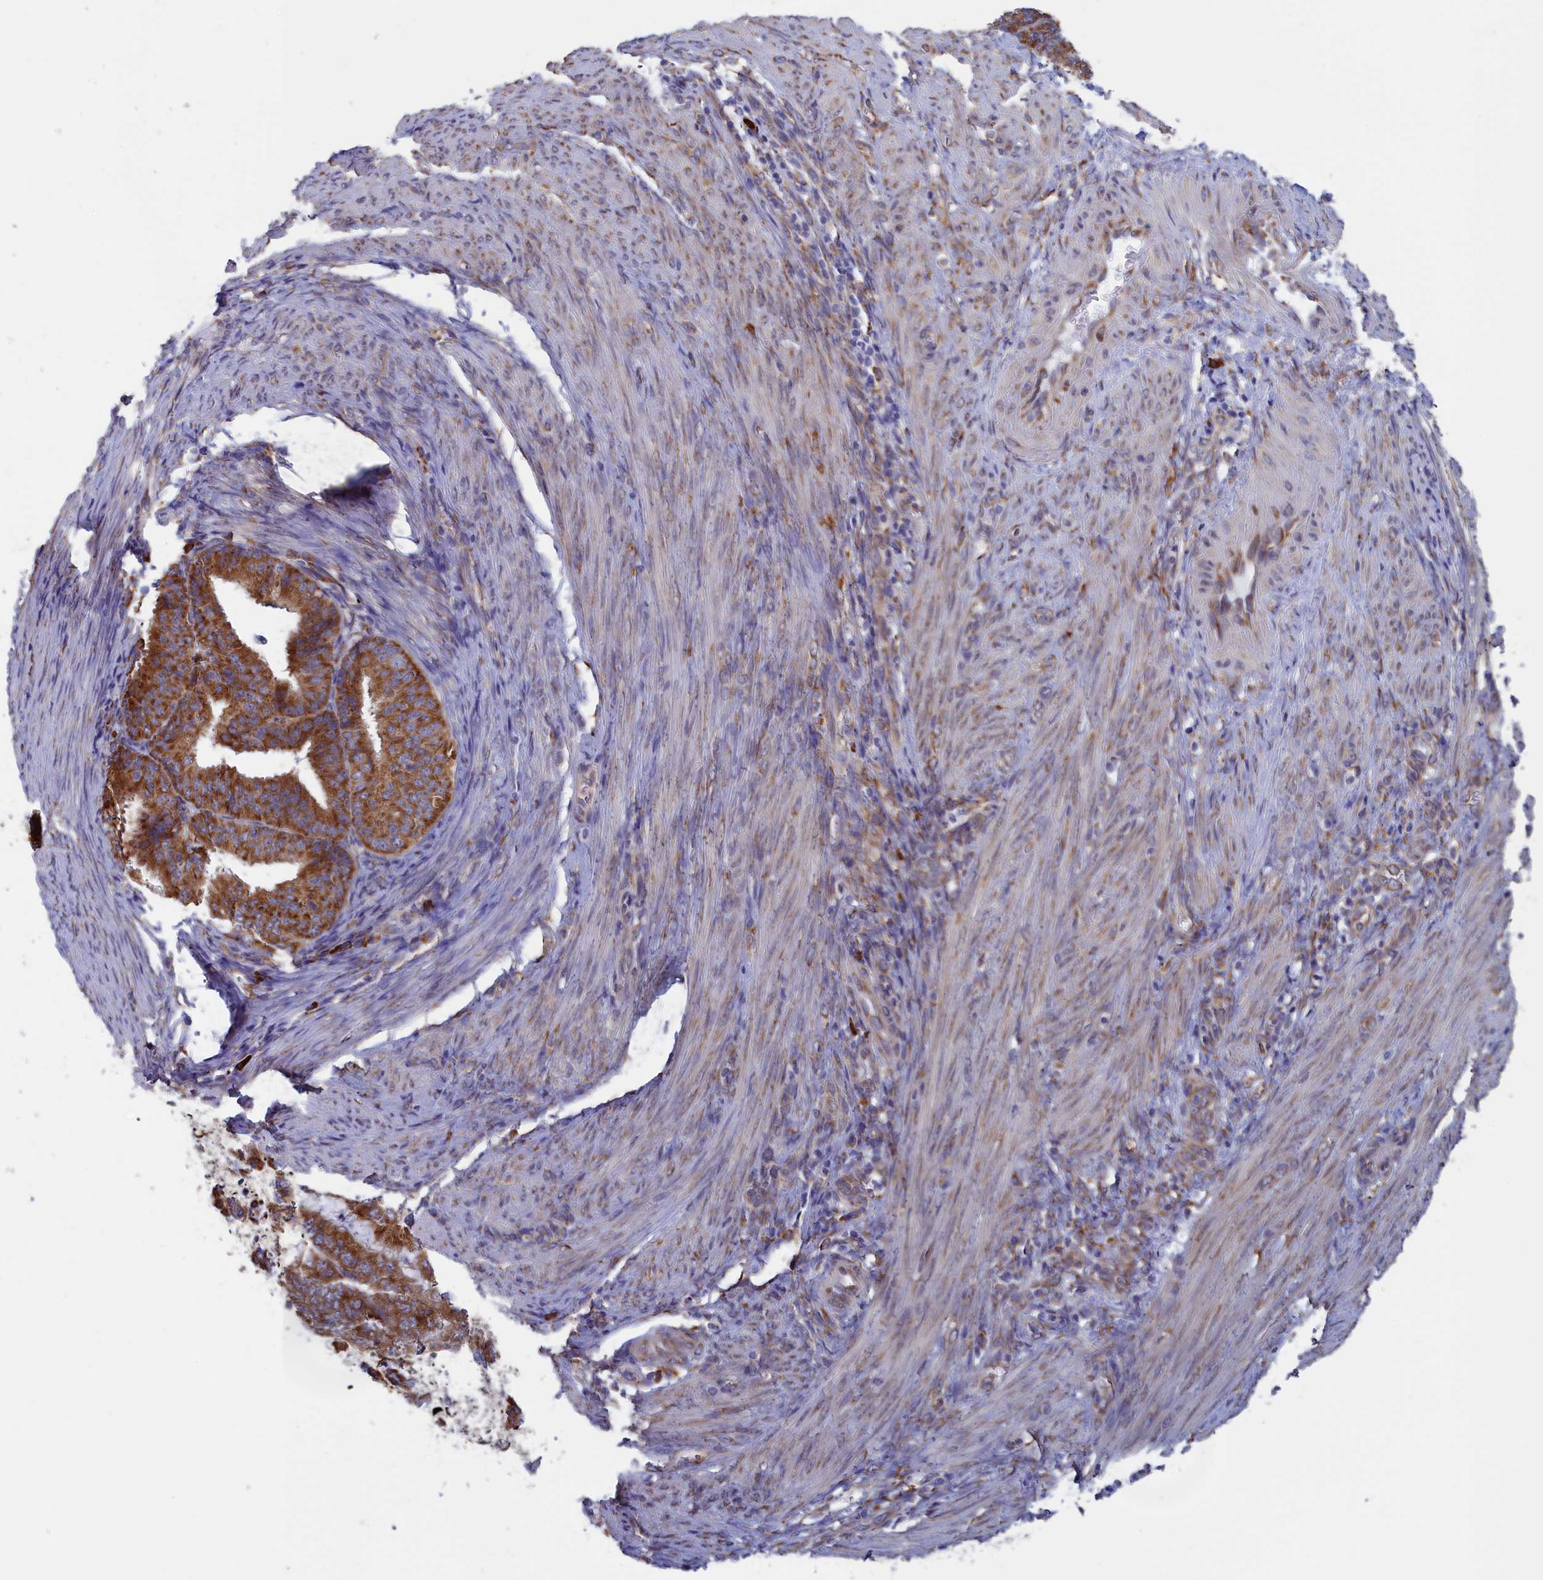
{"staining": {"intensity": "moderate", "quantity": ">75%", "location": "cytoplasmic/membranous"}, "tissue": "endometrial cancer", "cell_type": "Tumor cells", "image_type": "cancer", "snomed": [{"axis": "morphology", "description": "Adenocarcinoma, NOS"}, {"axis": "topography", "description": "Endometrium"}], "caption": "The micrograph reveals staining of endometrial adenocarcinoma, revealing moderate cytoplasmic/membranous protein positivity (brown color) within tumor cells. (DAB IHC with brightfield microscopy, high magnification).", "gene": "CCDC68", "patient": {"sex": "female", "age": 51}}